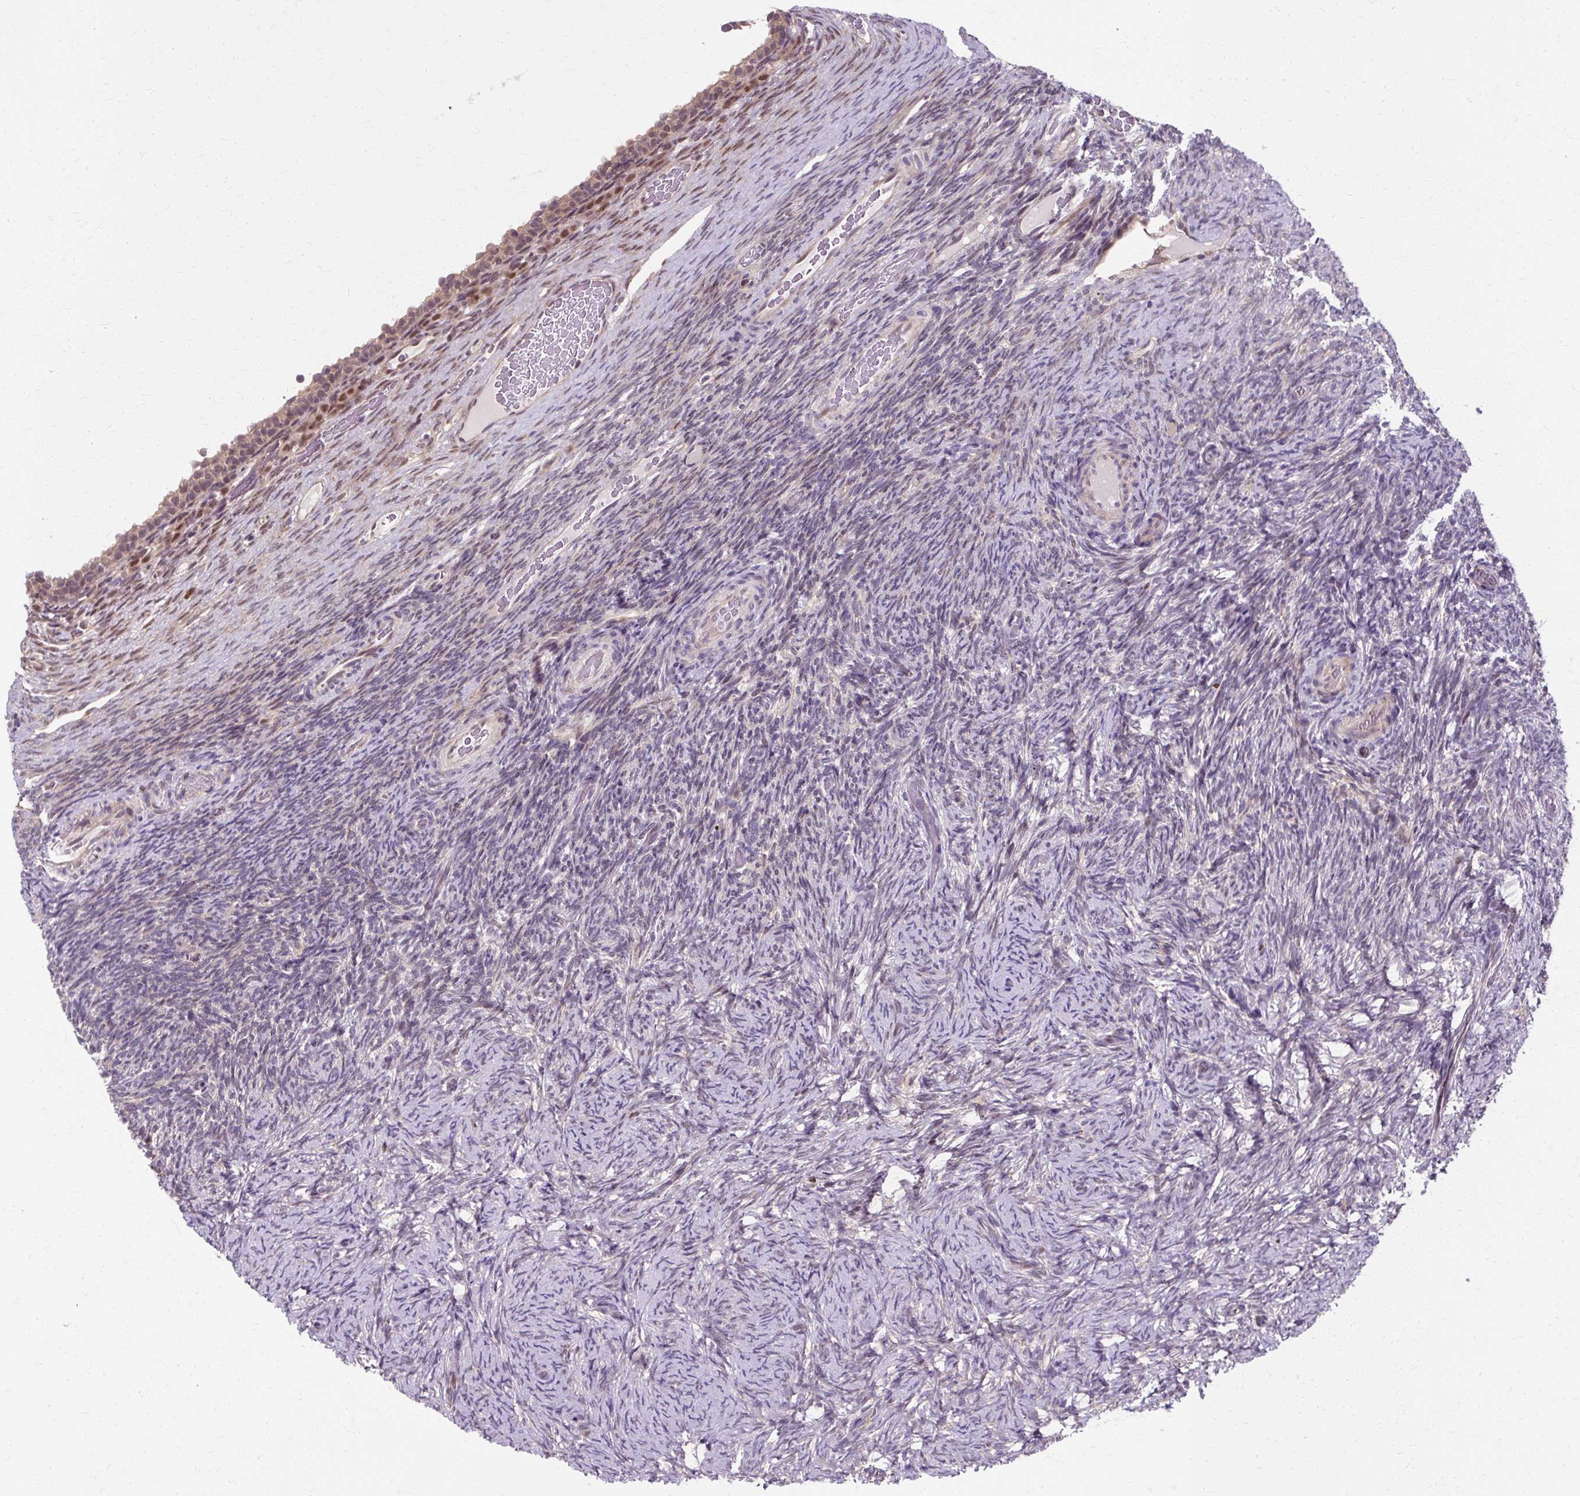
{"staining": {"intensity": "weak", "quantity": "<25%", "location": "nuclear"}, "tissue": "ovary", "cell_type": "Ovarian stroma cells", "image_type": "normal", "snomed": [{"axis": "morphology", "description": "Normal tissue, NOS"}, {"axis": "topography", "description": "Ovary"}], "caption": "A high-resolution histopathology image shows IHC staining of normal ovary, which reveals no significant staining in ovarian stroma cells.", "gene": "ZNF555", "patient": {"sex": "female", "age": 34}}